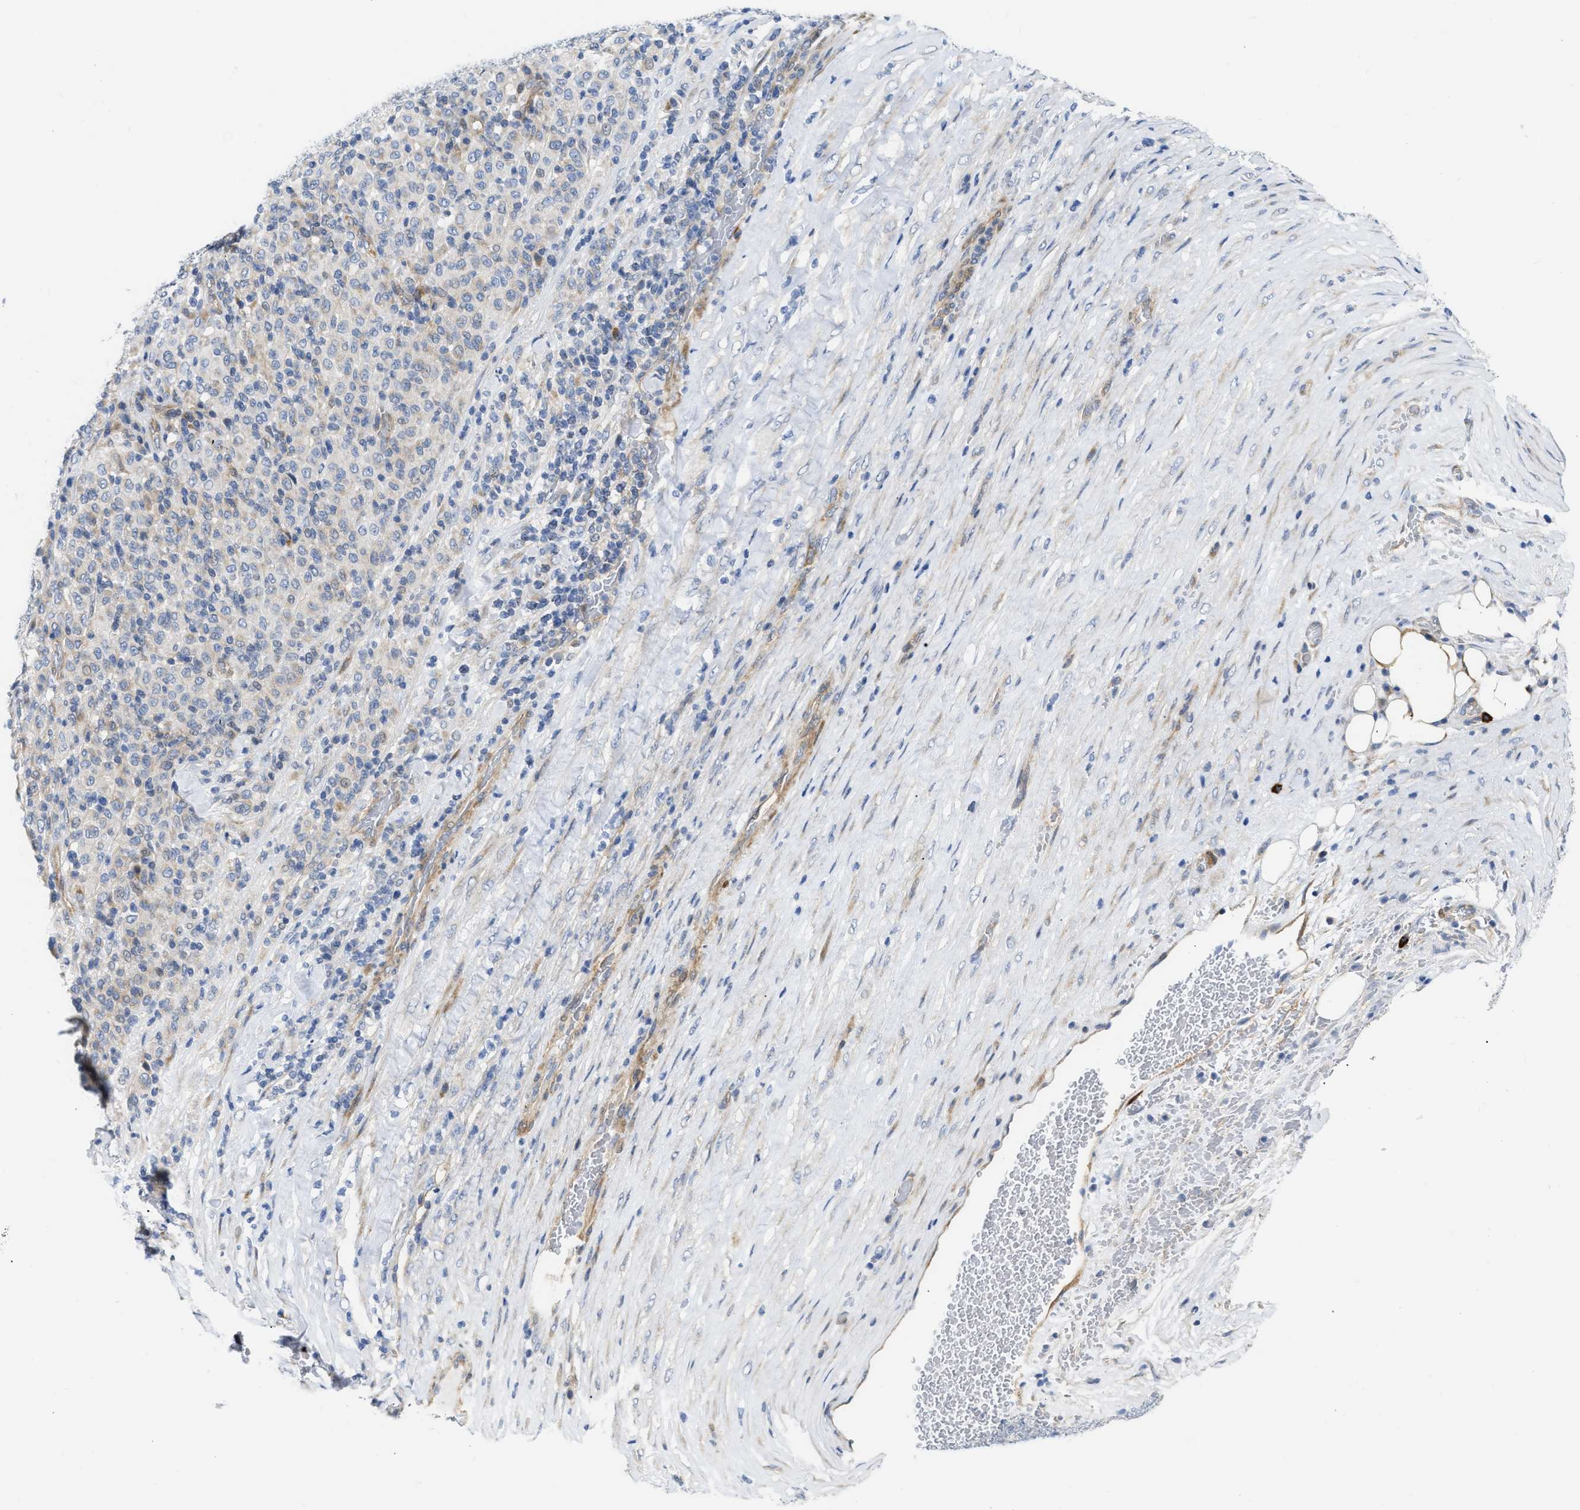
{"staining": {"intensity": "negative", "quantity": "none", "location": "none"}, "tissue": "melanoma", "cell_type": "Tumor cells", "image_type": "cancer", "snomed": [{"axis": "morphology", "description": "Malignant melanoma, Metastatic site"}, {"axis": "topography", "description": "Pancreas"}], "caption": "This is an IHC image of malignant melanoma (metastatic site). There is no expression in tumor cells.", "gene": "FHL1", "patient": {"sex": "female", "age": 30}}